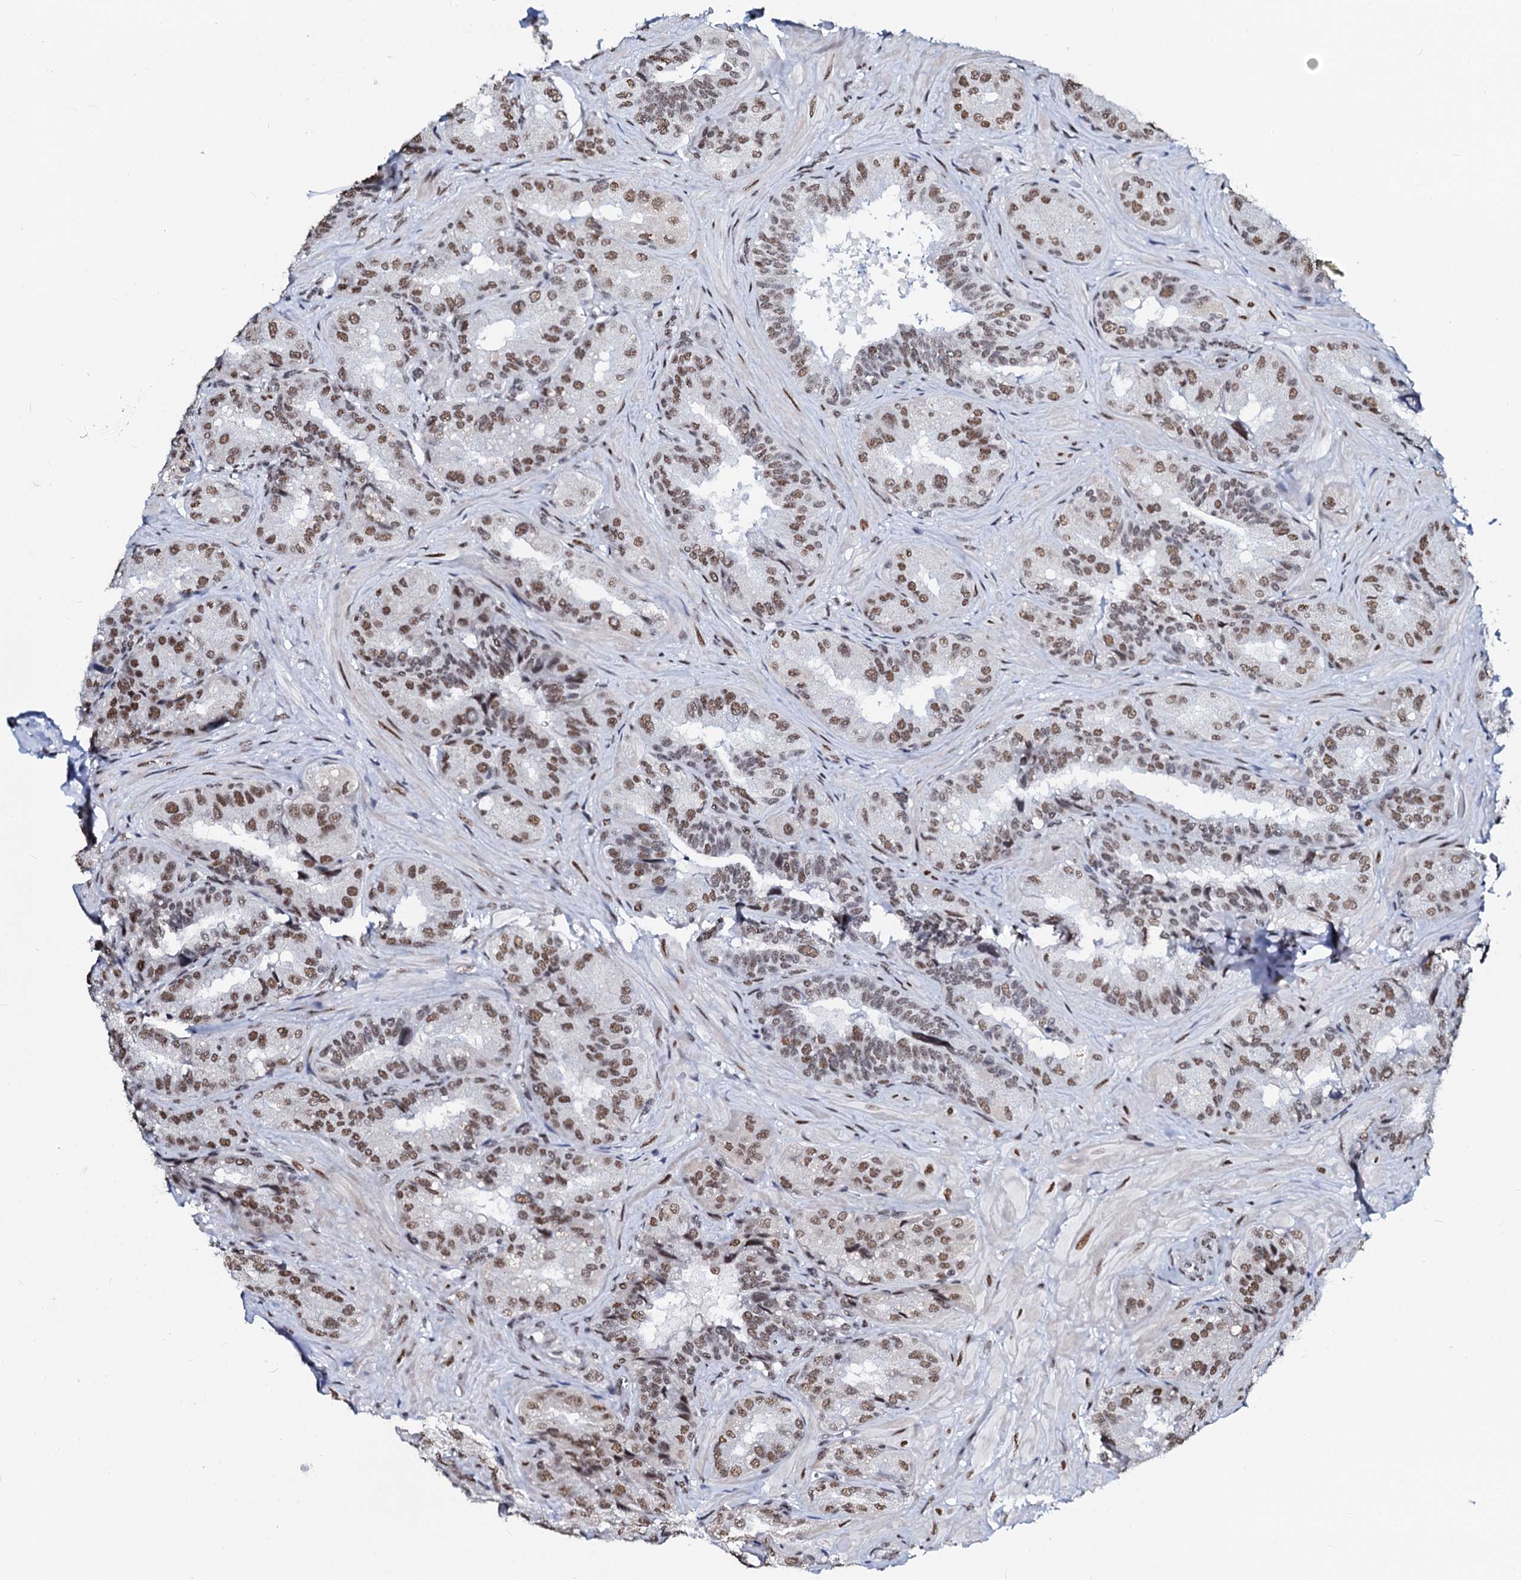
{"staining": {"intensity": "moderate", "quantity": ">75%", "location": "nuclear"}, "tissue": "seminal vesicle", "cell_type": "Glandular cells", "image_type": "normal", "snomed": [{"axis": "morphology", "description": "Normal tissue, NOS"}, {"axis": "topography", "description": "Prostate and seminal vesicle, NOS"}, {"axis": "topography", "description": "Prostate"}, {"axis": "topography", "description": "Seminal veicle"}], "caption": "High-magnification brightfield microscopy of benign seminal vesicle stained with DAB (brown) and counterstained with hematoxylin (blue). glandular cells exhibit moderate nuclear positivity is seen in about>75% of cells.", "gene": "SLTM", "patient": {"sex": "male", "age": 67}}